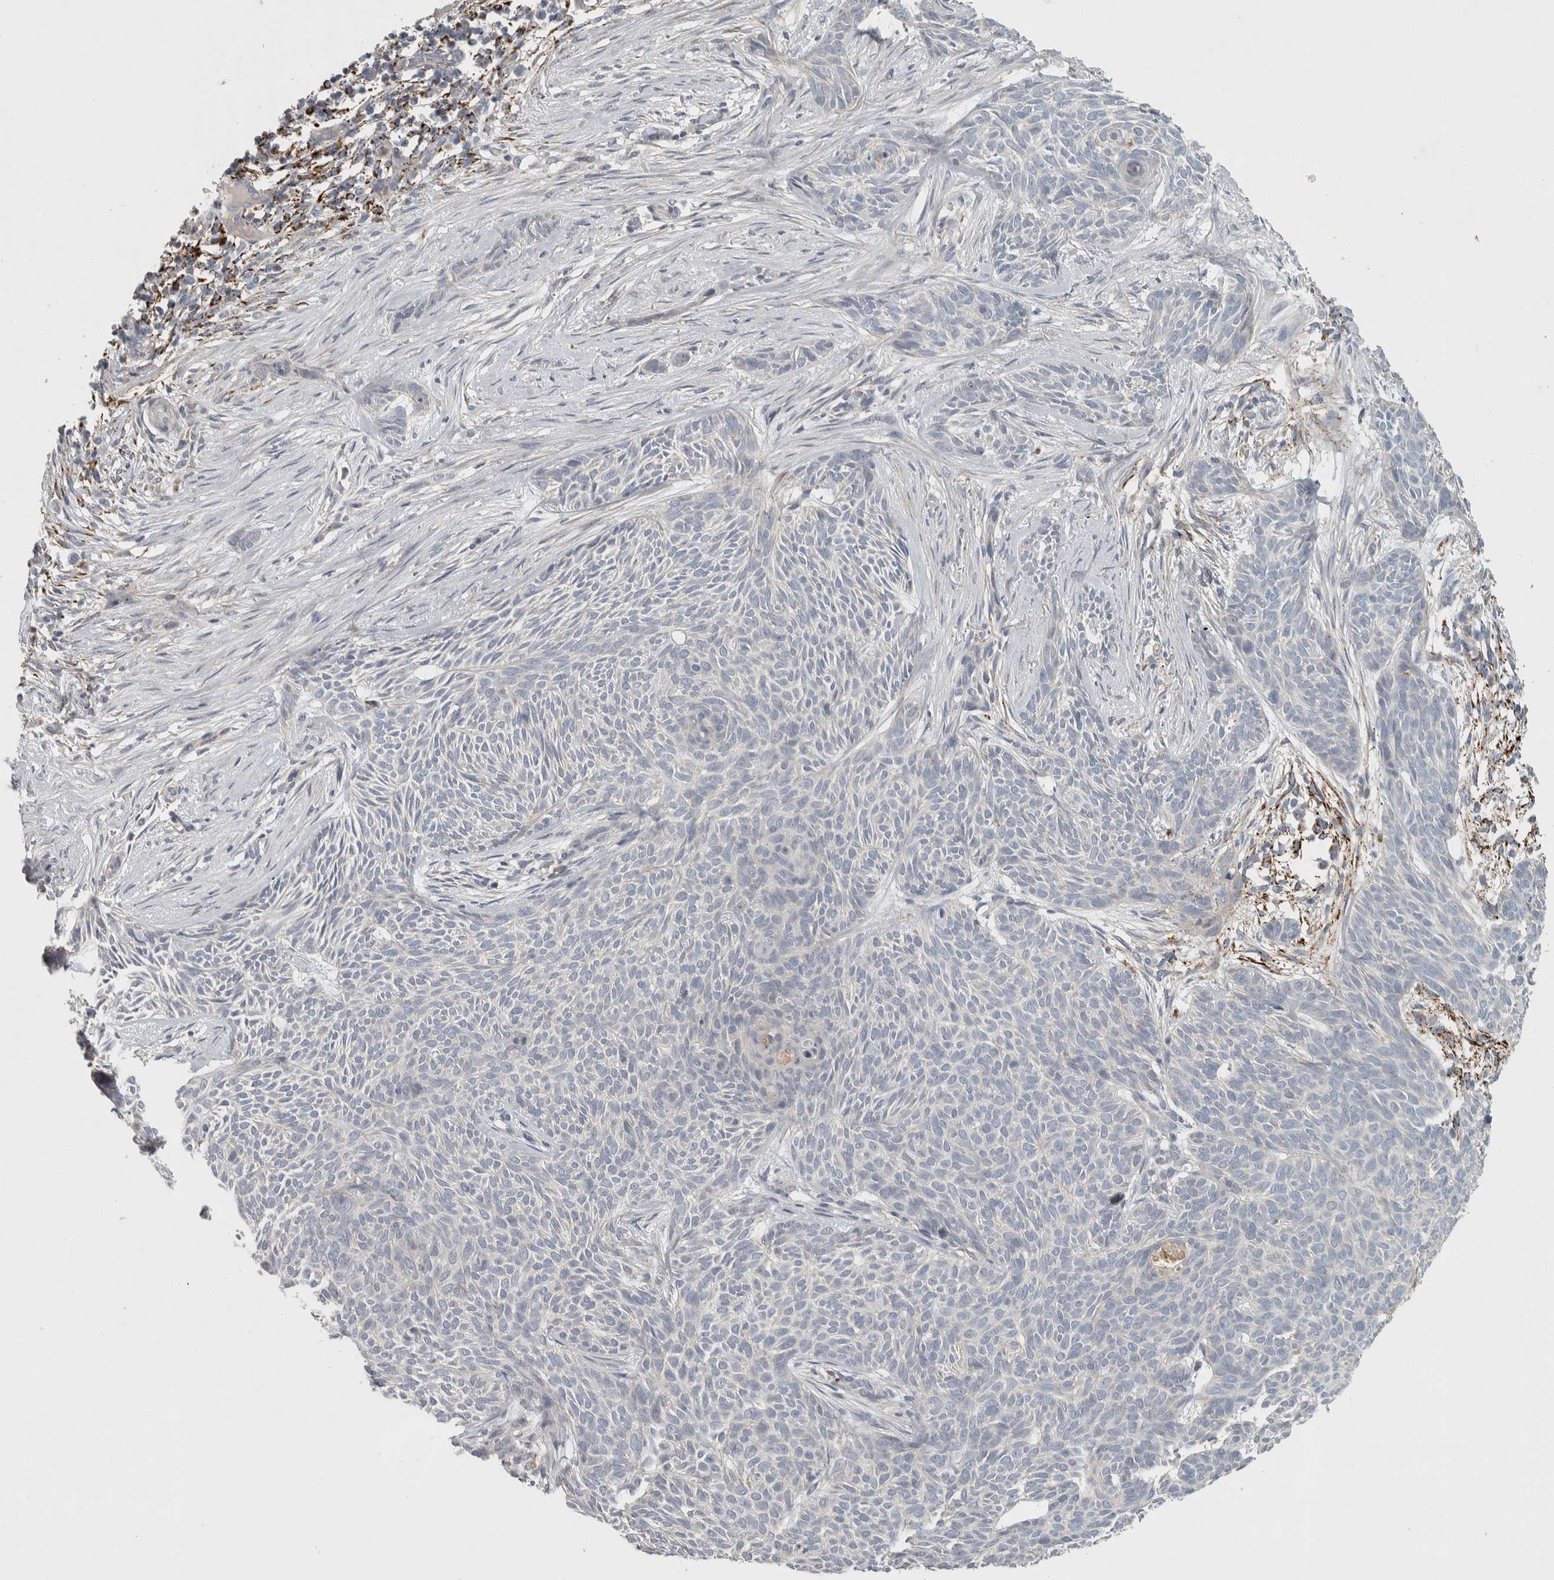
{"staining": {"intensity": "negative", "quantity": "none", "location": "none"}, "tissue": "skin cancer", "cell_type": "Tumor cells", "image_type": "cancer", "snomed": [{"axis": "morphology", "description": "Basal cell carcinoma"}, {"axis": "topography", "description": "Skin"}], "caption": "Skin cancer (basal cell carcinoma) was stained to show a protein in brown. There is no significant positivity in tumor cells.", "gene": "FAM78A", "patient": {"sex": "female", "age": 59}}